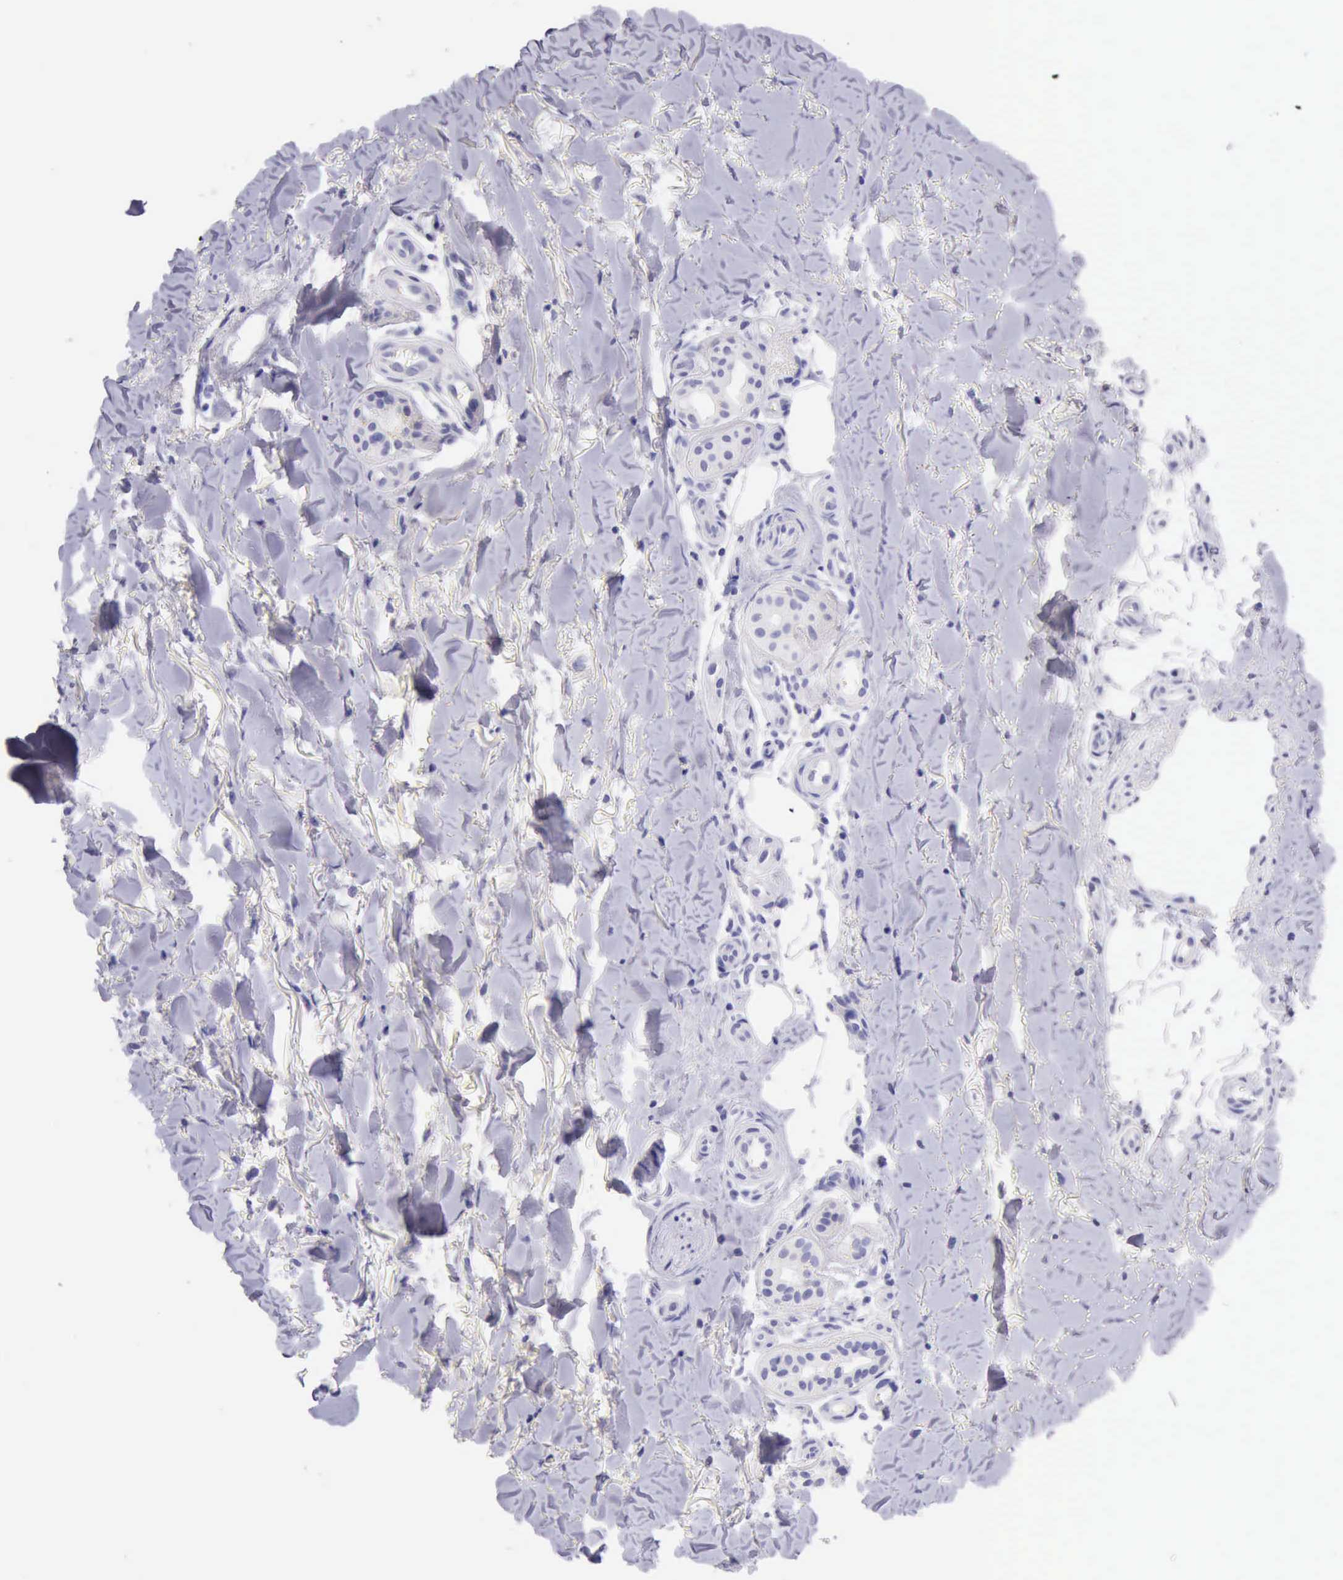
{"staining": {"intensity": "negative", "quantity": "none", "location": "none"}, "tissue": "skin cancer", "cell_type": "Tumor cells", "image_type": "cancer", "snomed": [{"axis": "morphology", "description": "Basal cell carcinoma"}, {"axis": "topography", "description": "Skin"}], "caption": "IHC histopathology image of human skin cancer stained for a protein (brown), which demonstrates no positivity in tumor cells.", "gene": "LRFN5", "patient": {"sex": "male", "age": 81}}